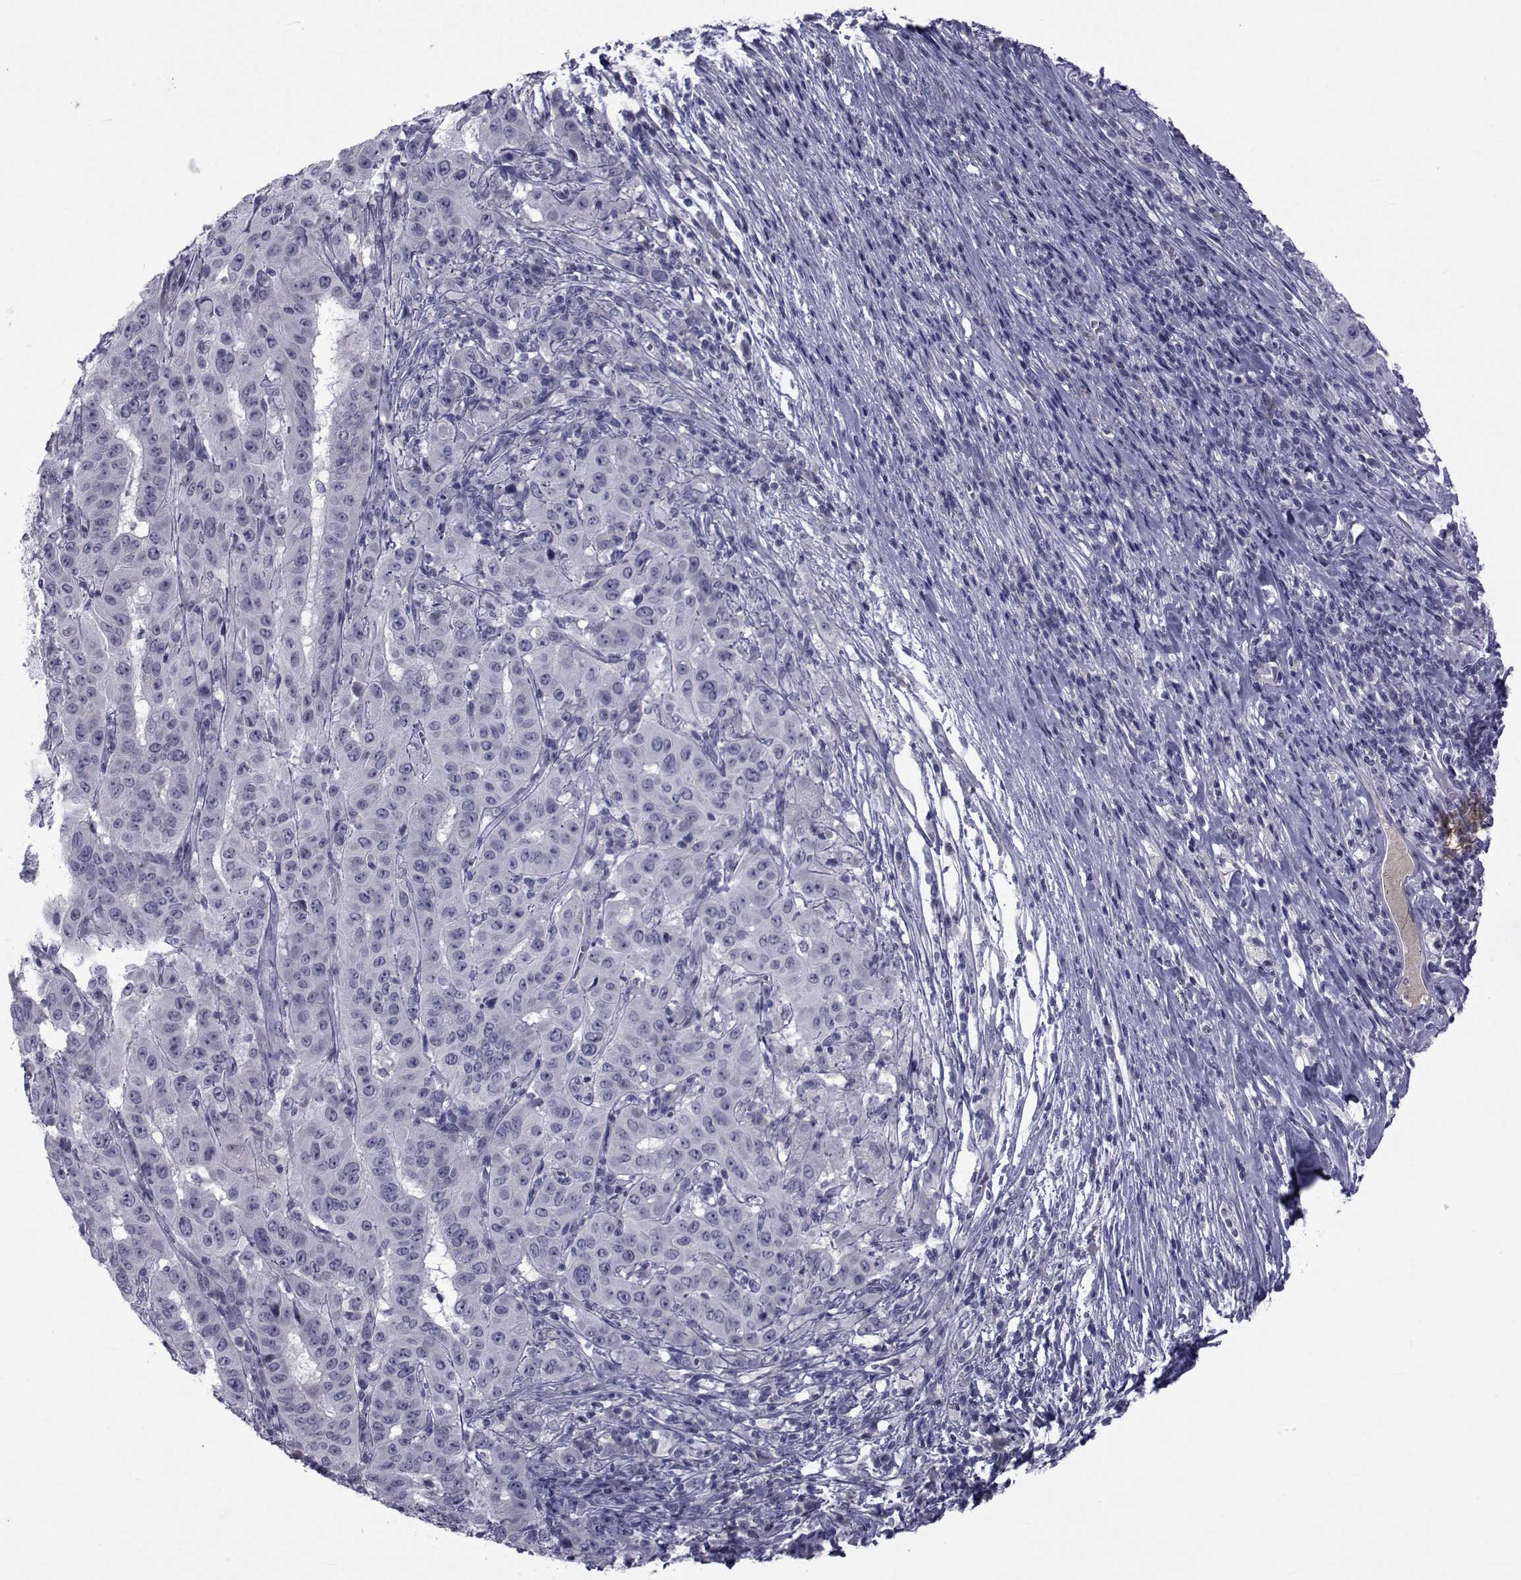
{"staining": {"intensity": "negative", "quantity": "none", "location": "none"}, "tissue": "pancreatic cancer", "cell_type": "Tumor cells", "image_type": "cancer", "snomed": [{"axis": "morphology", "description": "Adenocarcinoma, NOS"}, {"axis": "topography", "description": "Pancreas"}], "caption": "Pancreatic cancer (adenocarcinoma) was stained to show a protein in brown. There is no significant positivity in tumor cells.", "gene": "PAX2", "patient": {"sex": "male", "age": 63}}